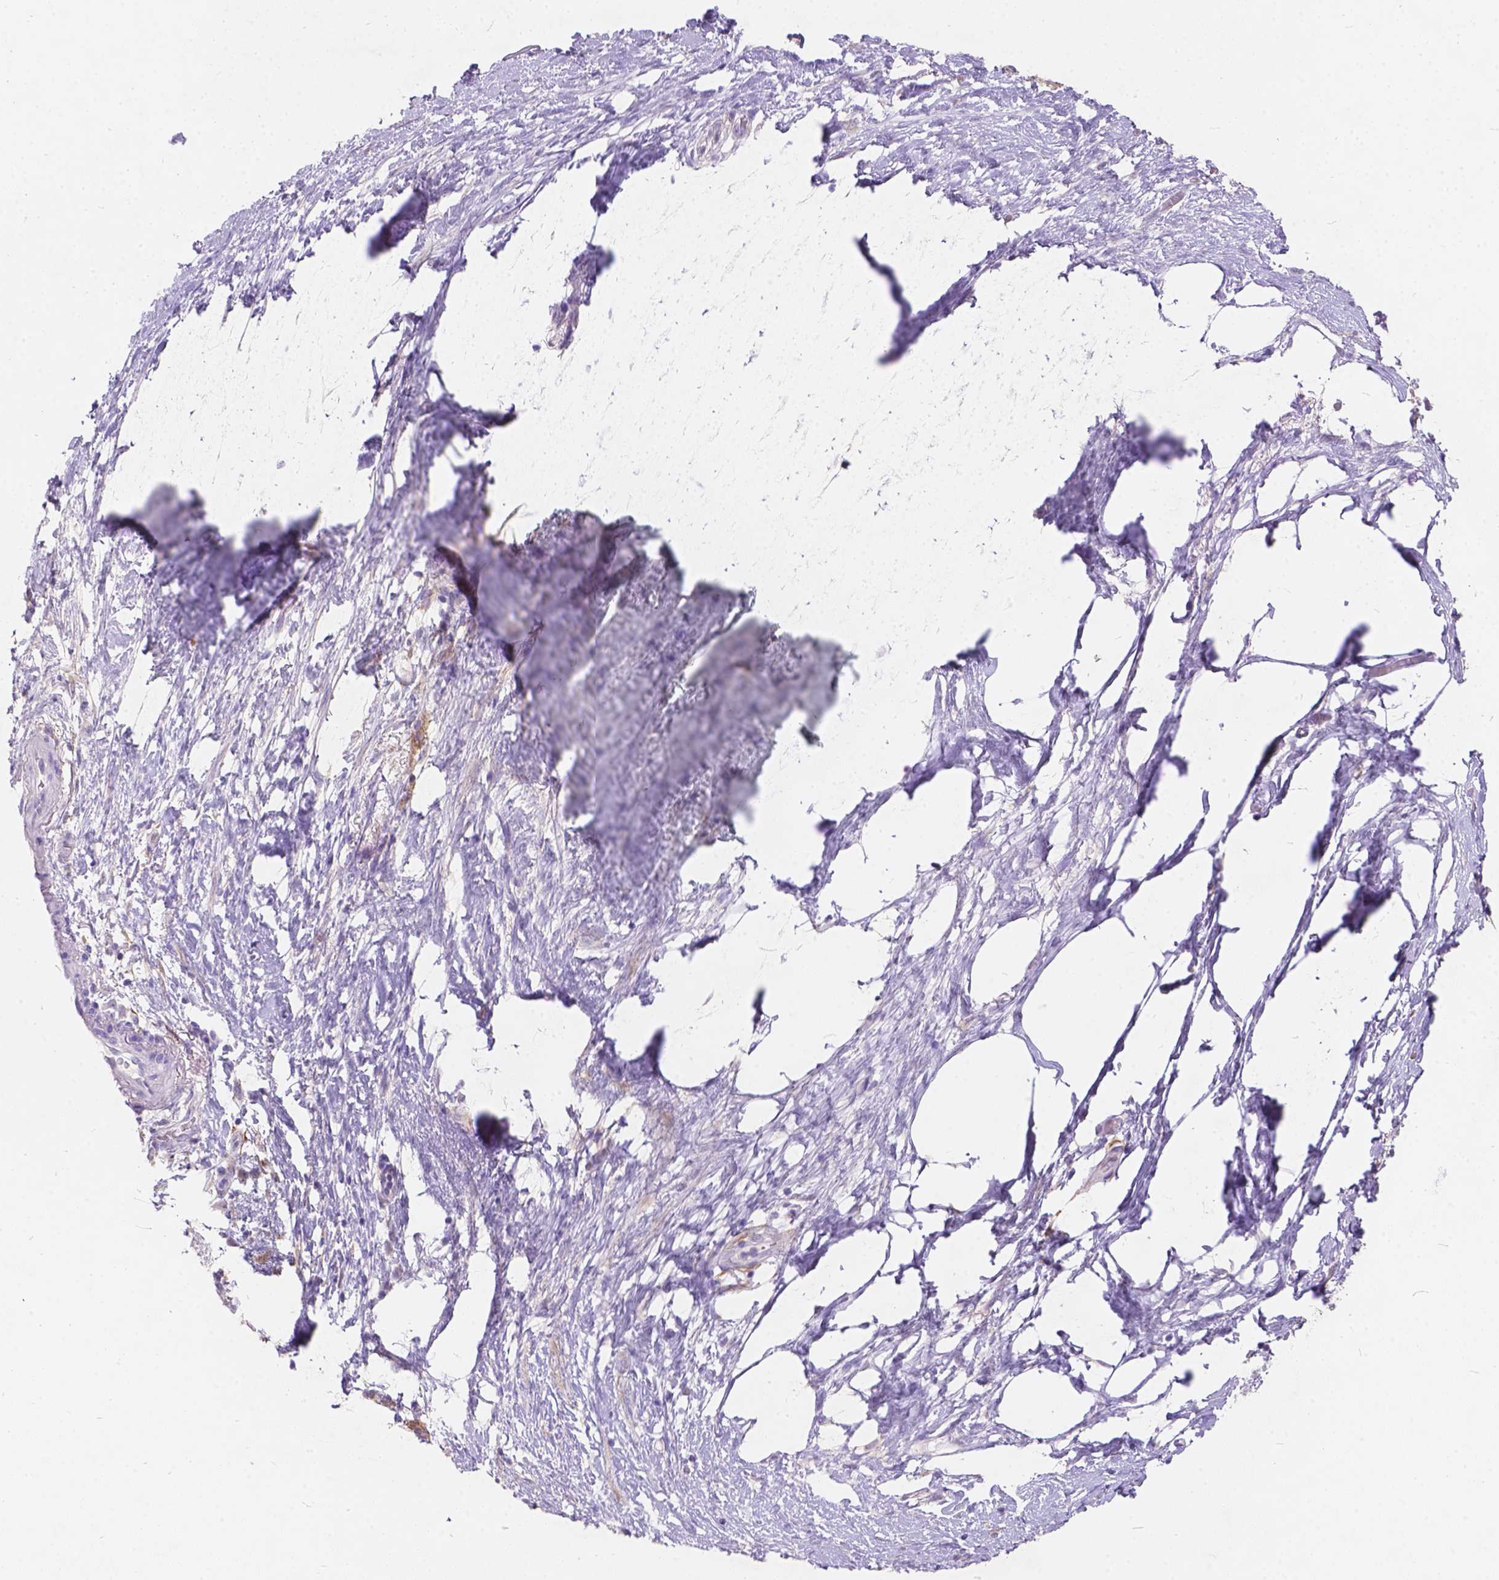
{"staining": {"intensity": "weak", "quantity": "<25%", "location": "cytoplasmic/membranous"}, "tissue": "pancreatic cancer", "cell_type": "Tumor cells", "image_type": "cancer", "snomed": [{"axis": "morphology", "description": "Adenocarcinoma, NOS"}, {"axis": "topography", "description": "Pancreas"}], "caption": "Pancreatic cancer (adenocarcinoma) was stained to show a protein in brown. There is no significant expression in tumor cells.", "gene": "PEX11G", "patient": {"sex": "female", "age": 72}}